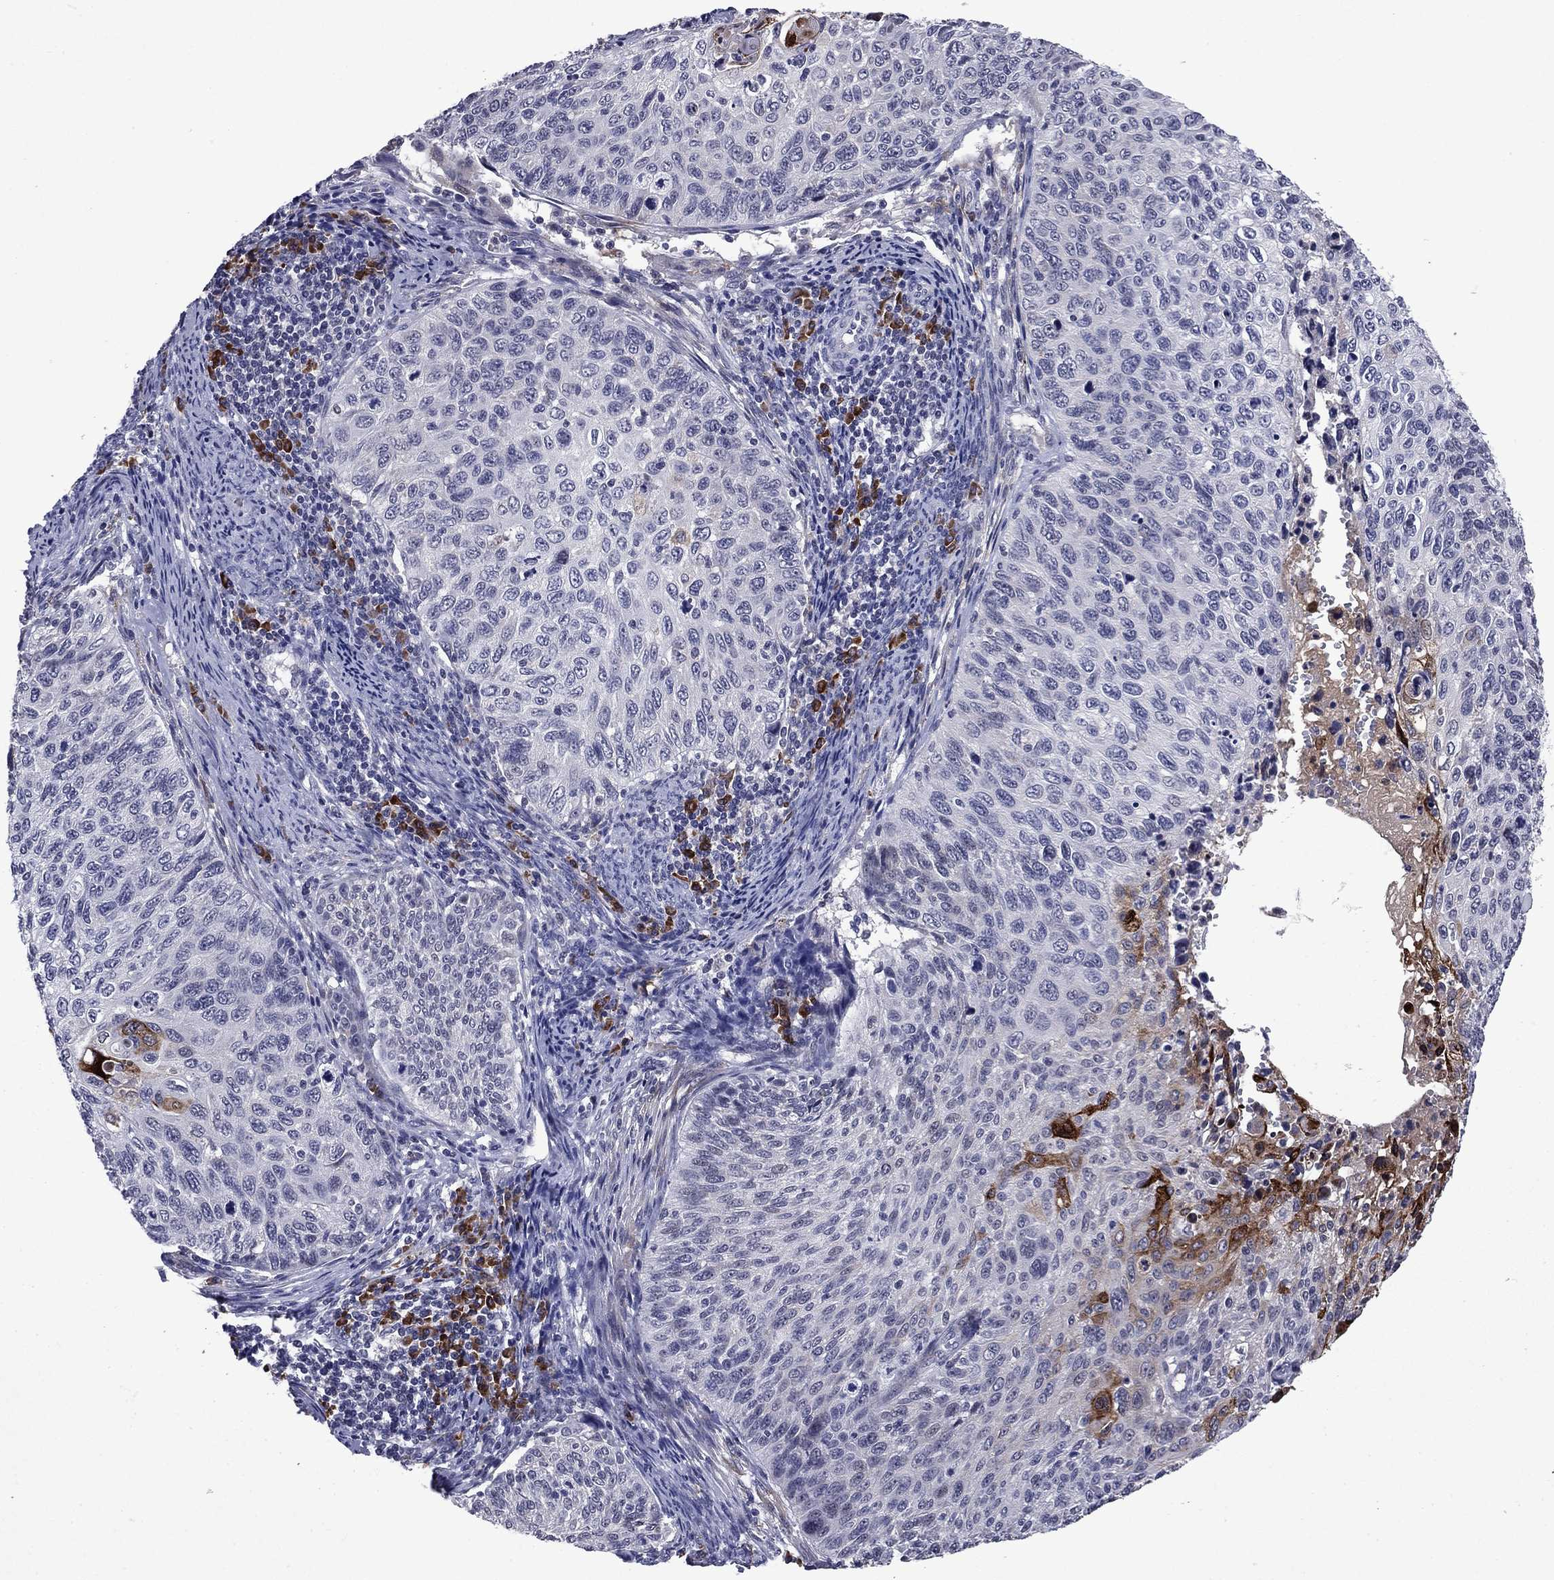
{"staining": {"intensity": "negative", "quantity": "none", "location": "none"}, "tissue": "cervical cancer", "cell_type": "Tumor cells", "image_type": "cancer", "snomed": [{"axis": "morphology", "description": "Squamous cell carcinoma, NOS"}, {"axis": "topography", "description": "Cervix"}], "caption": "Immunohistochemistry histopathology image of neoplastic tissue: human squamous cell carcinoma (cervical) stained with DAB displays no significant protein staining in tumor cells.", "gene": "ECM1", "patient": {"sex": "female", "age": 70}}